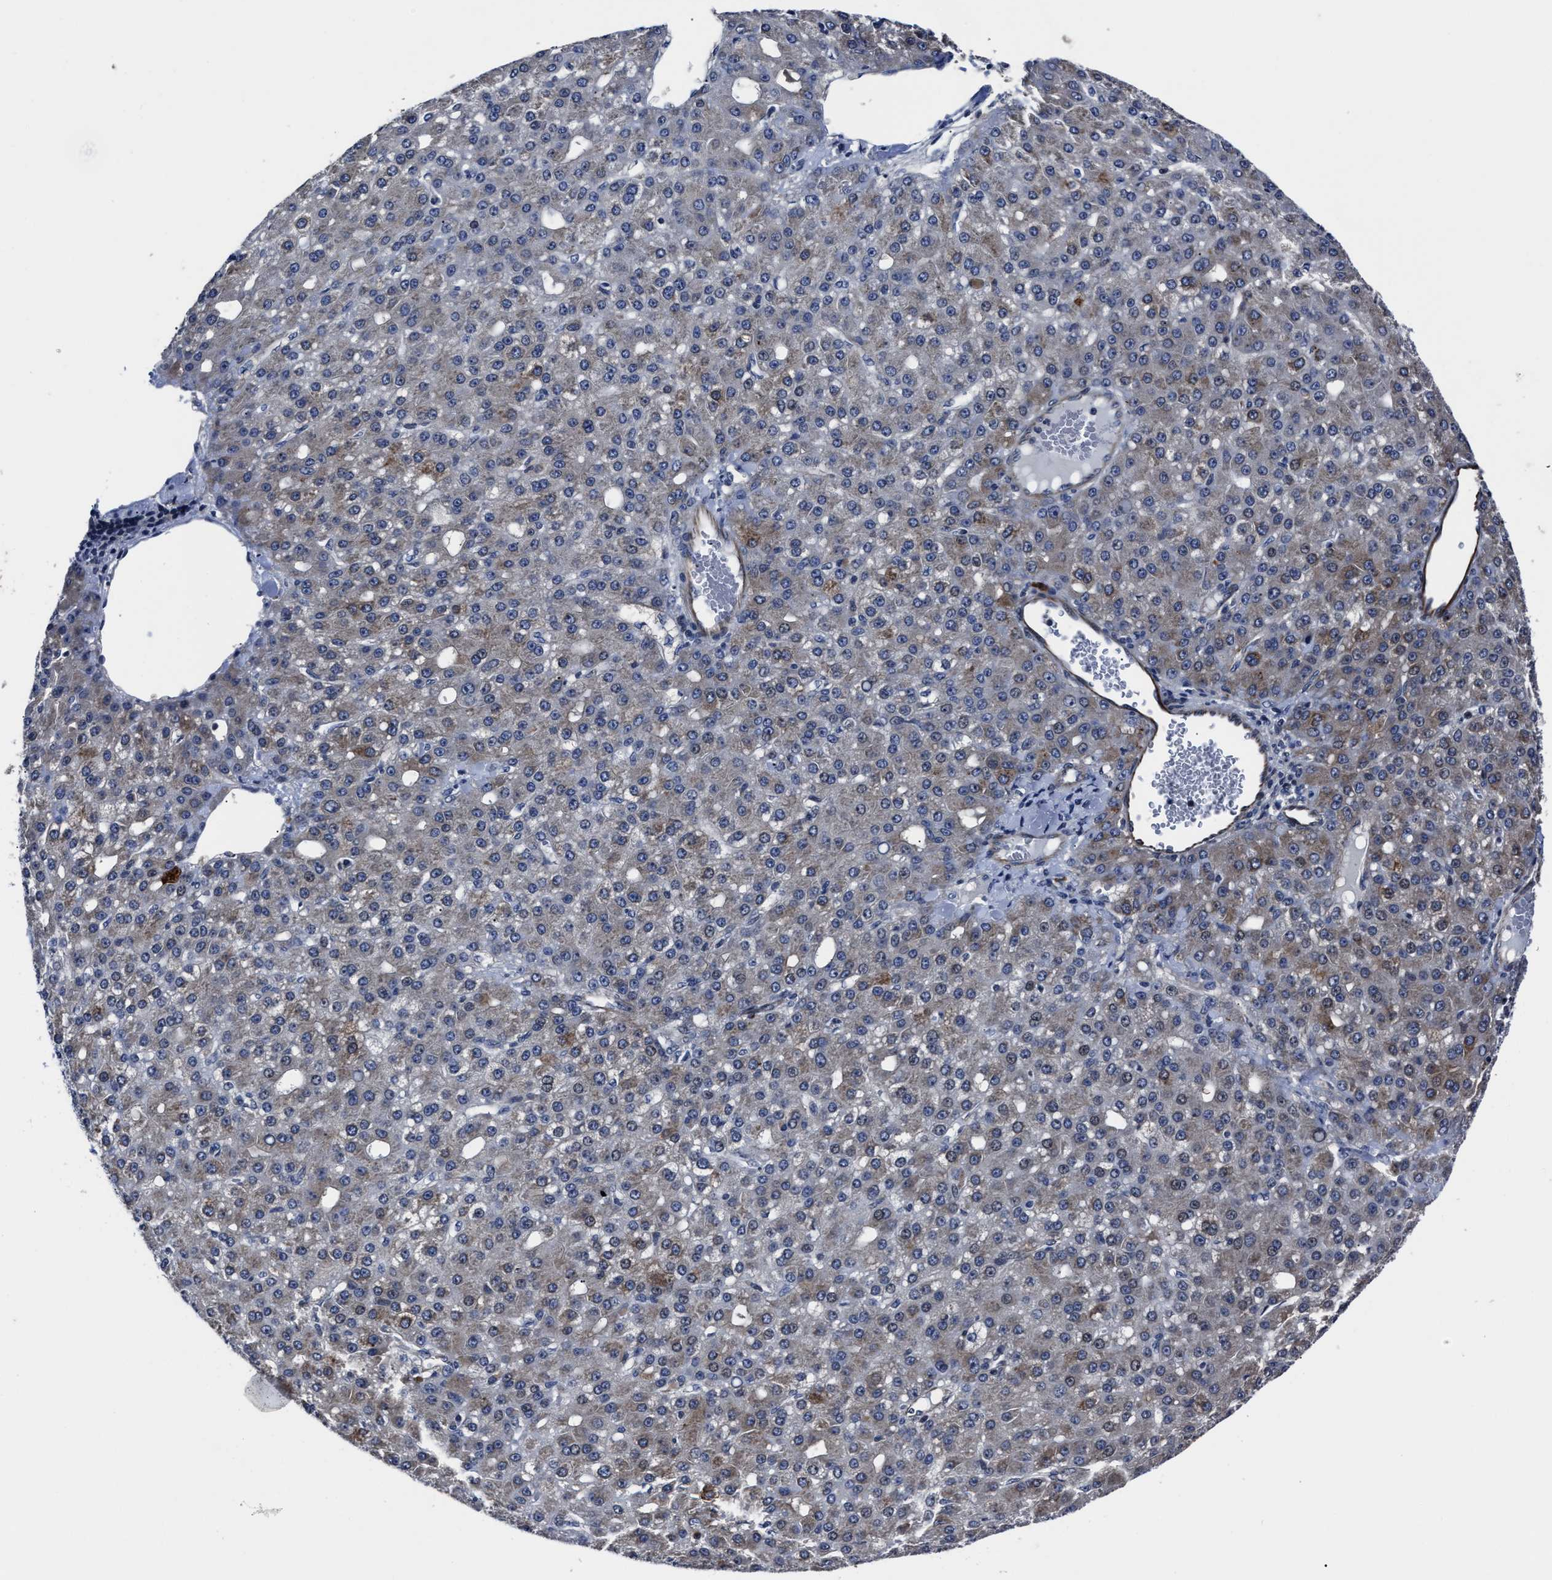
{"staining": {"intensity": "weak", "quantity": "25%-75%", "location": "cytoplasmic/membranous"}, "tissue": "liver cancer", "cell_type": "Tumor cells", "image_type": "cancer", "snomed": [{"axis": "morphology", "description": "Carcinoma, Hepatocellular, NOS"}, {"axis": "topography", "description": "Liver"}], "caption": "Hepatocellular carcinoma (liver) stained for a protein displays weak cytoplasmic/membranous positivity in tumor cells.", "gene": "RSBN1L", "patient": {"sex": "male", "age": 67}}